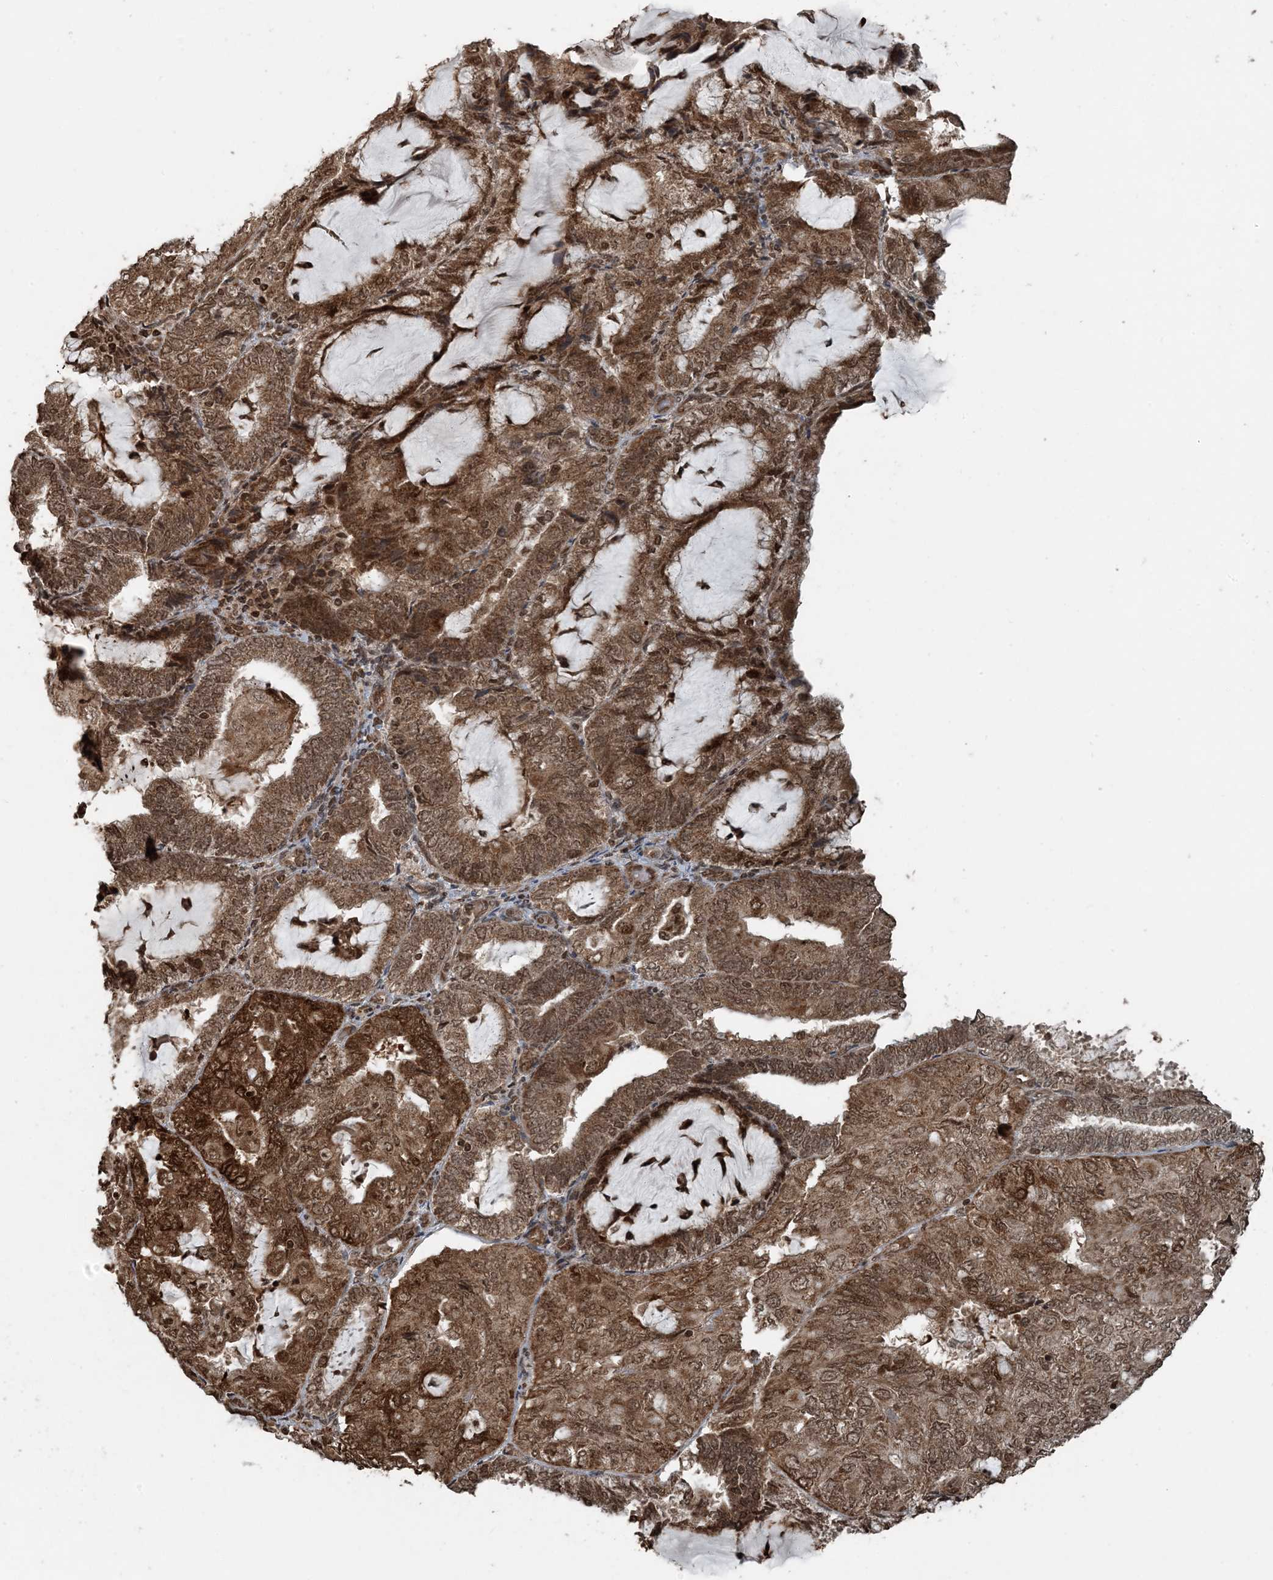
{"staining": {"intensity": "strong", "quantity": ">75%", "location": "cytoplasmic/membranous,nuclear"}, "tissue": "endometrial cancer", "cell_type": "Tumor cells", "image_type": "cancer", "snomed": [{"axis": "morphology", "description": "Adenocarcinoma, NOS"}, {"axis": "topography", "description": "Endometrium"}], "caption": "An IHC photomicrograph of tumor tissue is shown. Protein staining in brown labels strong cytoplasmic/membranous and nuclear positivity in endometrial adenocarcinoma within tumor cells. Using DAB (3,3'-diaminobenzidine) (brown) and hematoxylin (blue) stains, captured at high magnification using brightfield microscopy.", "gene": "ZFAND2B", "patient": {"sex": "female", "age": 81}}